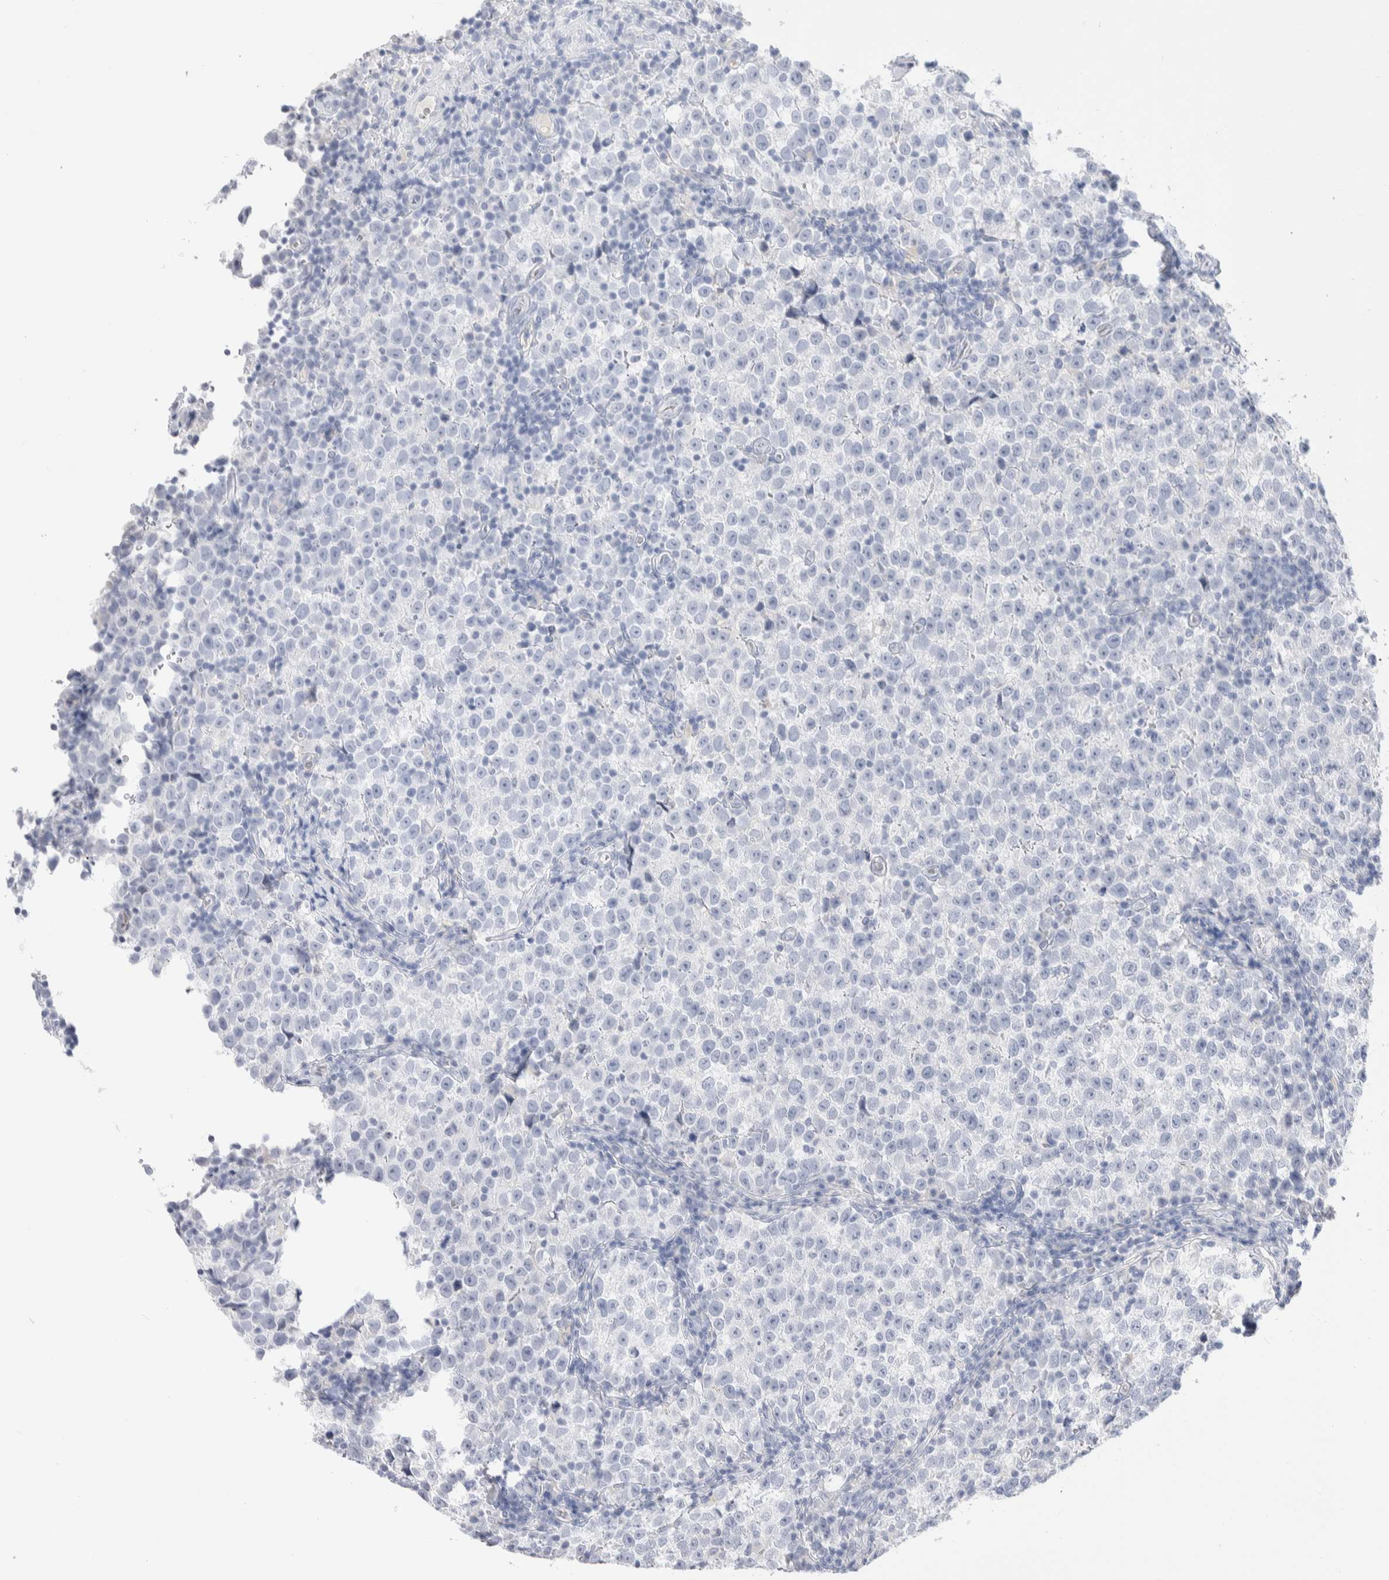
{"staining": {"intensity": "negative", "quantity": "none", "location": "none"}, "tissue": "testis cancer", "cell_type": "Tumor cells", "image_type": "cancer", "snomed": [{"axis": "morphology", "description": "Normal tissue, NOS"}, {"axis": "morphology", "description": "Seminoma, NOS"}, {"axis": "topography", "description": "Testis"}], "caption": "An image of testis cancer (seminoma) stained for a protein shows no brown staining in tumor cells.", "gene": "GDA", "patient": {"sex": "male", "age": 43}}